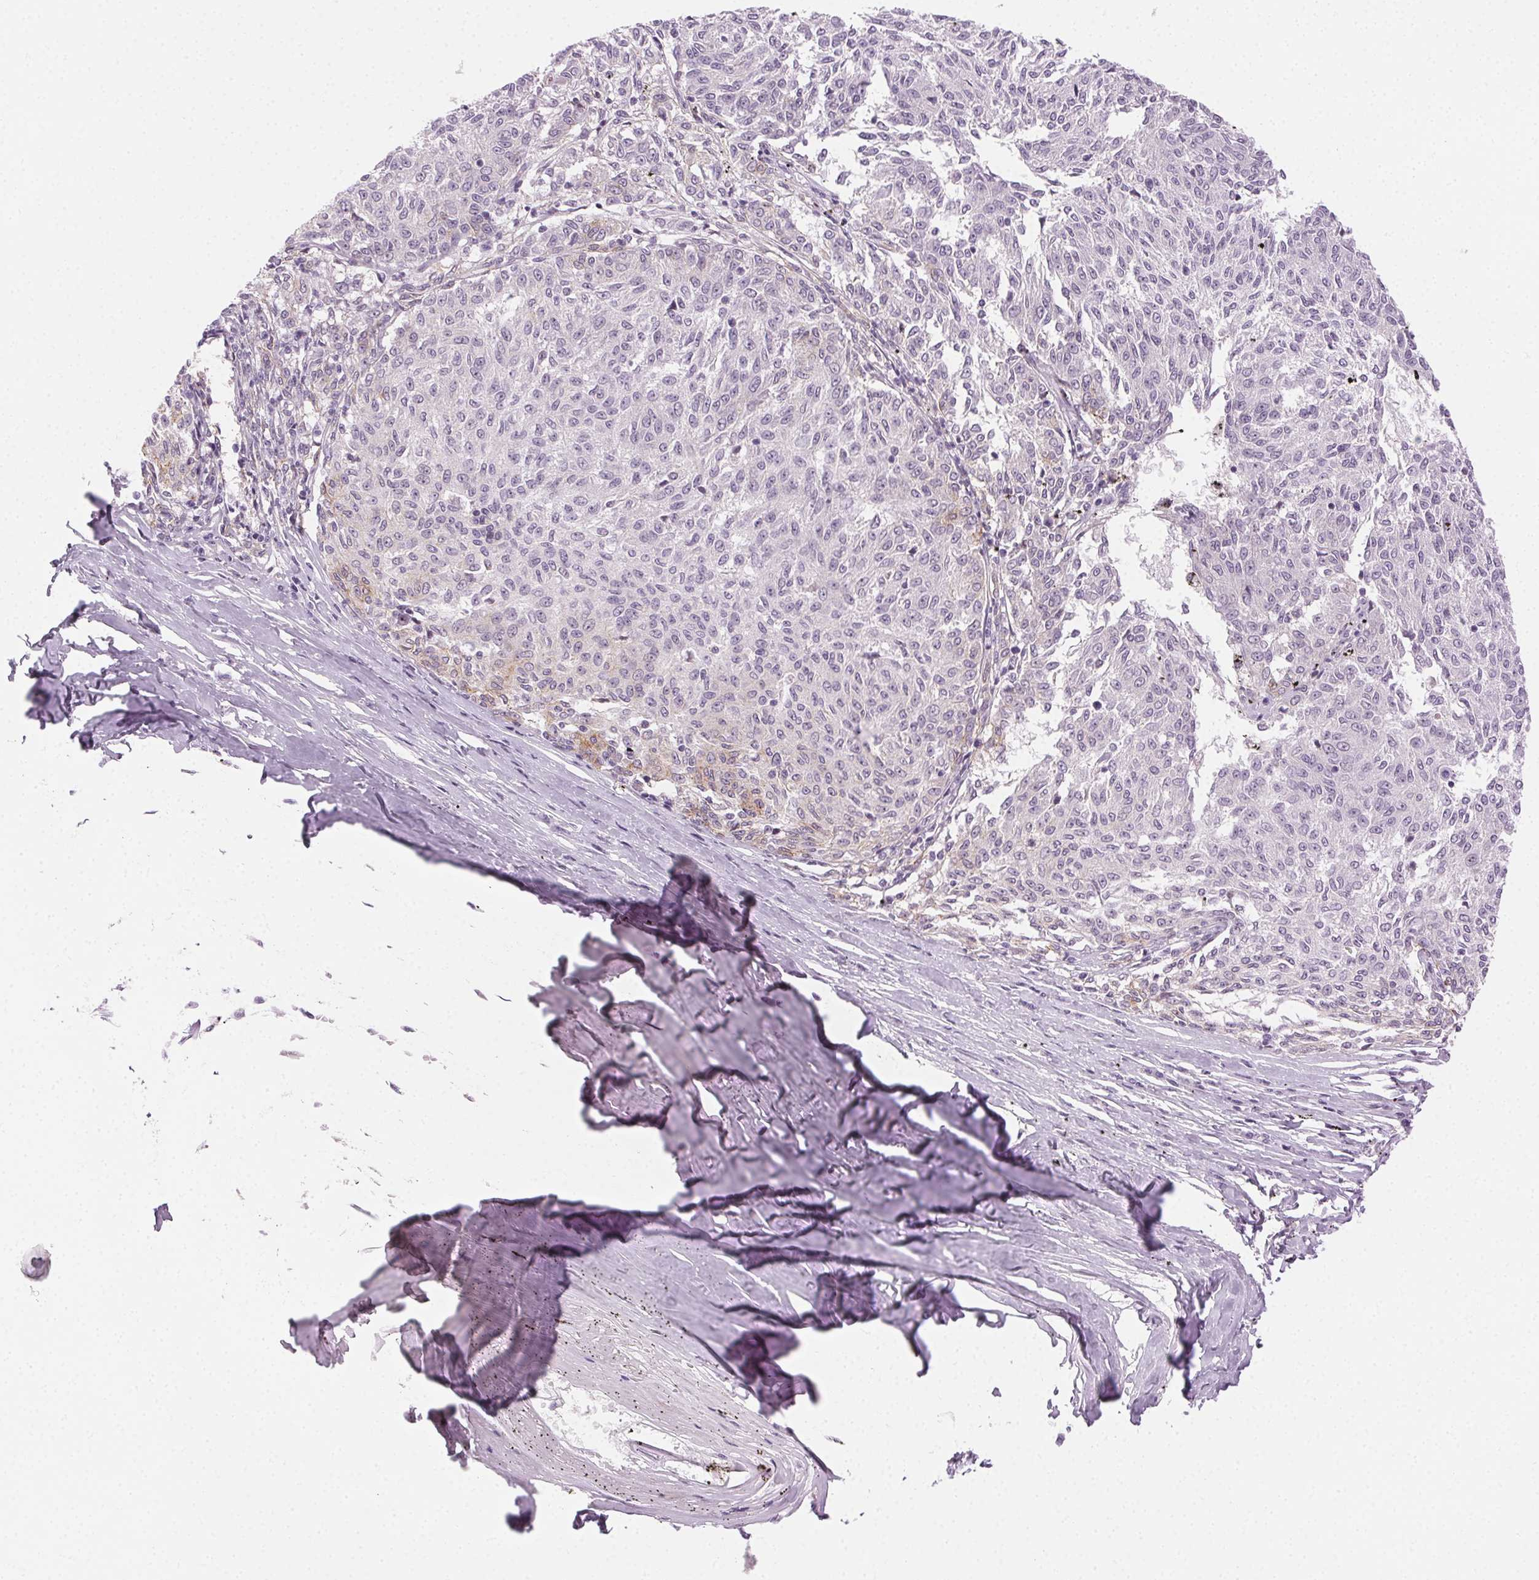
{"staining": {"intensity": "negative", "quantity": "none", "location": "none"}, "tissue": "melanoma", "cell_type": "Tumor cells", "image_type": "cancer", "snomed": [{"axis": "morphology", "description": "Malignant melanoma, NOS"}, {"axis": "topography", "description": "Skin"}], "caption": "Immunohistochemistry (IHC) of human malignant melanoma demonstrates no positivity in tumor cells. (Immunohistochemistry (IHC), brightfield microscopy, high magnification).", "gene": "AIF1L", "patient": {"sex": "female", "age": 72}}